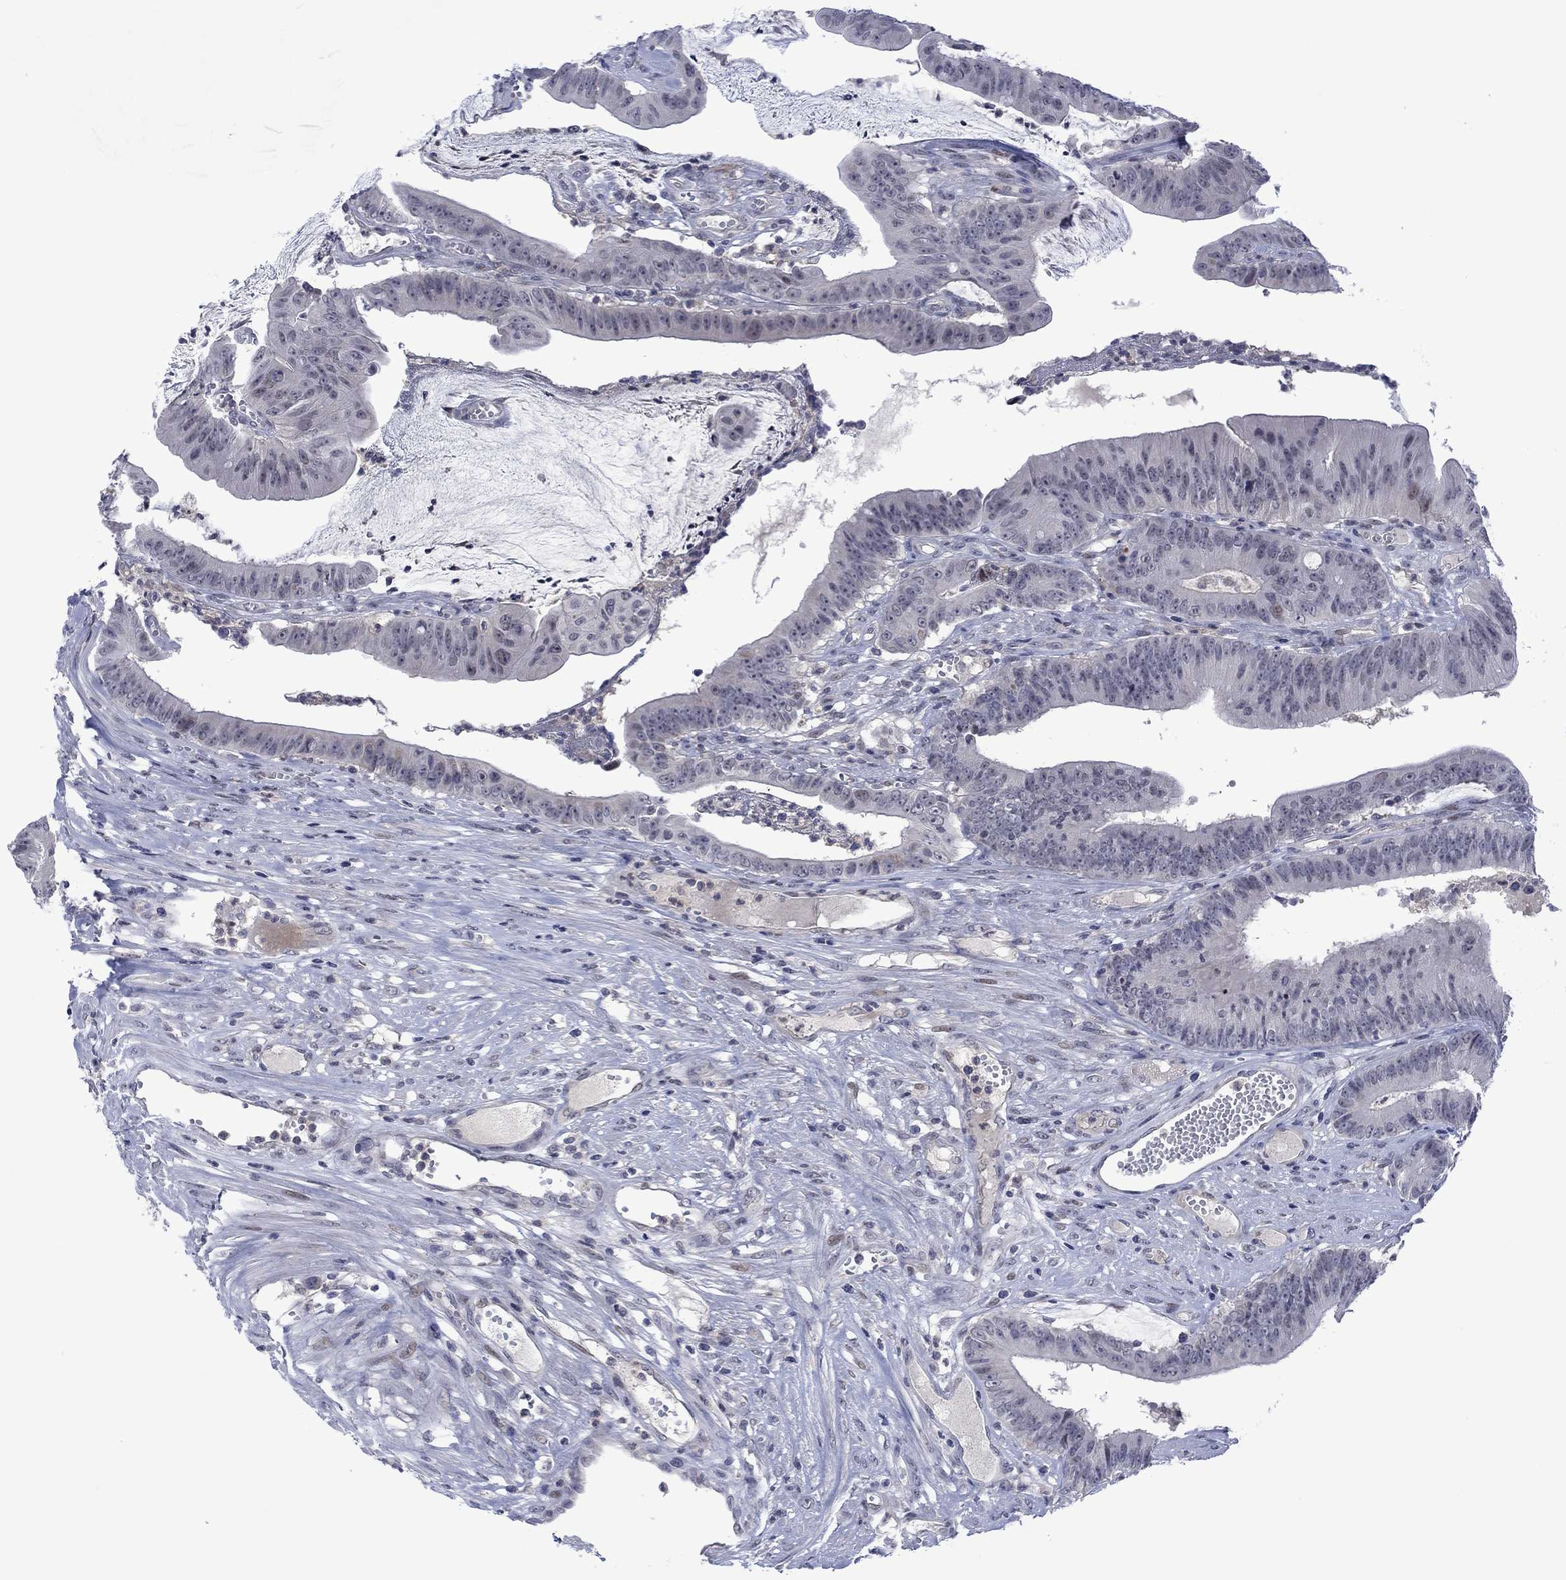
{"staining": {"intensity": "negative", "quantity": "none", "location": "none"}, "tissue": "colorectal cancer", "cell_type": "Tumor cells", "image_type": "cancer", "snomed": [{"axis": "morphology", "description": "Adenocarcinoma, NOS"}, {"axis": "topography", "description": "Colon"}], "caption": "Adenocarcinoma (colorectal) was stained to show a protein in brown. There is no significant staining in tumor cells. The staining is performed using DAB (3,3'-diaminobenzidine) brown chromogen with nuclei counter-stained in using hematoxylin.", "gene": "AGL", "patient": {"sex": "female", "age": 69}}